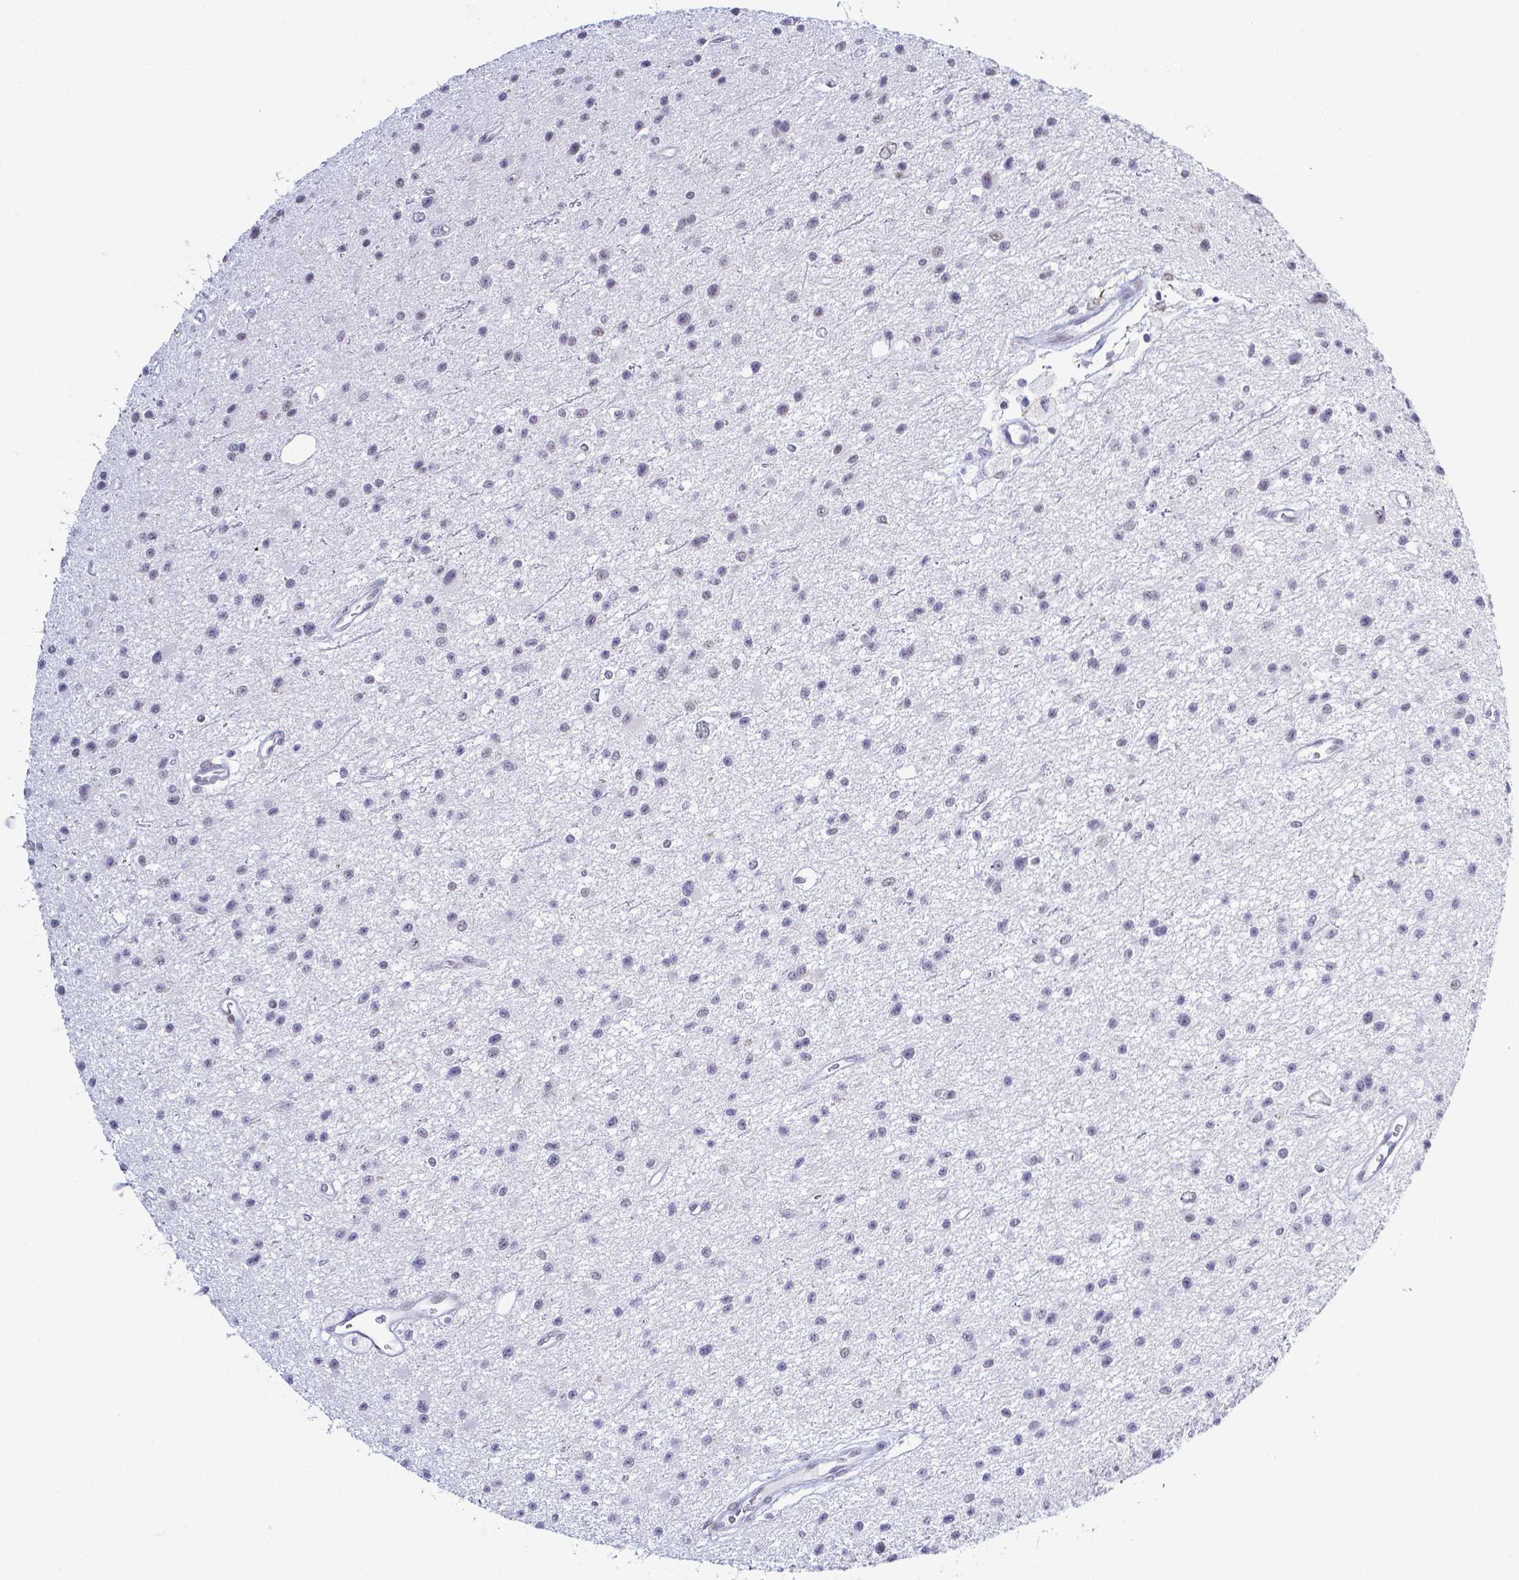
{"staining": {"intensity": "negative", "quantity": "none", "location": "none"}, "tissue": "glioma", "cell_type": "Tumor cells", "image_type": "cancer", "snomed": [{"axis": "morphology", "description": "Glioma, malignant, Low grade"}, {"axis": "topography", "description": "Brain"}], "caption": "This micrograph is of glioma stained with immunohistochemistry to label a protein in brown with the nuclei are counter-stained blue. There is no staining in tumor cells.", "gene": "FAM83G", "patient": {"sex": "male", "age": 43}}